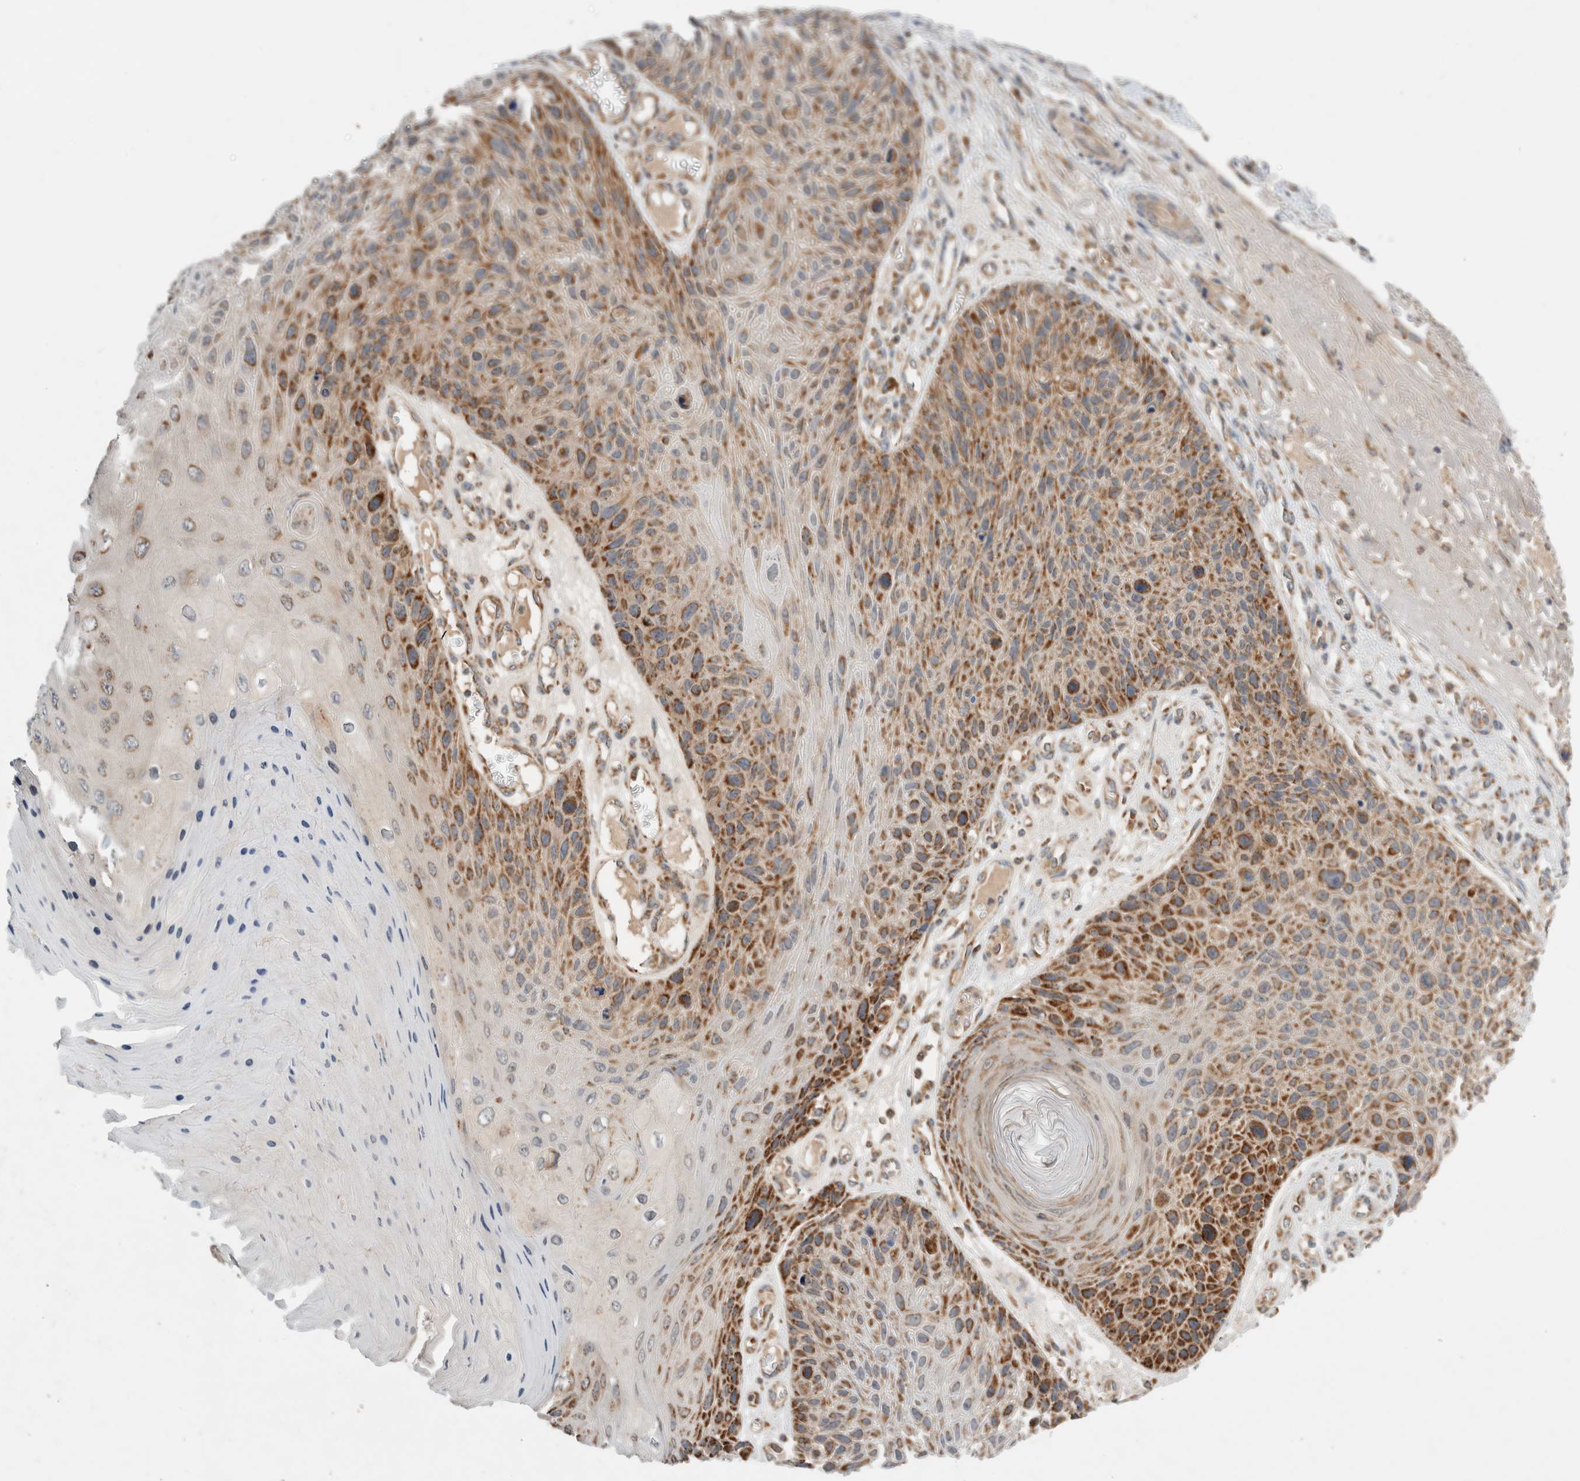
{"staining": {"intensity": "strong", "quantity": "25%-75%", "location": "cytoplasmic/membranous"}, "tissue": "skin cancer", "cell_type": "Tumor cells", "image_type": "cancer", "snomed": [{"axis": "morphology", "description": "Squamous cell carcinoma, NOS"}, {"axis": "topography", "description": "Skin"}], "caption": "DAB (3,3'-diaminobenzidine) immunohistochemical staining of skin cancer (squamous cell carcinoma) displays strong cytoplasmic/membranous protein expression in about 25%-75% of tumor cells. (brown staining indicates protein expression, while blue staining denotes nuclei).", "gene": "AMPD1", "patient": {"sex": "female", "age": 88}}